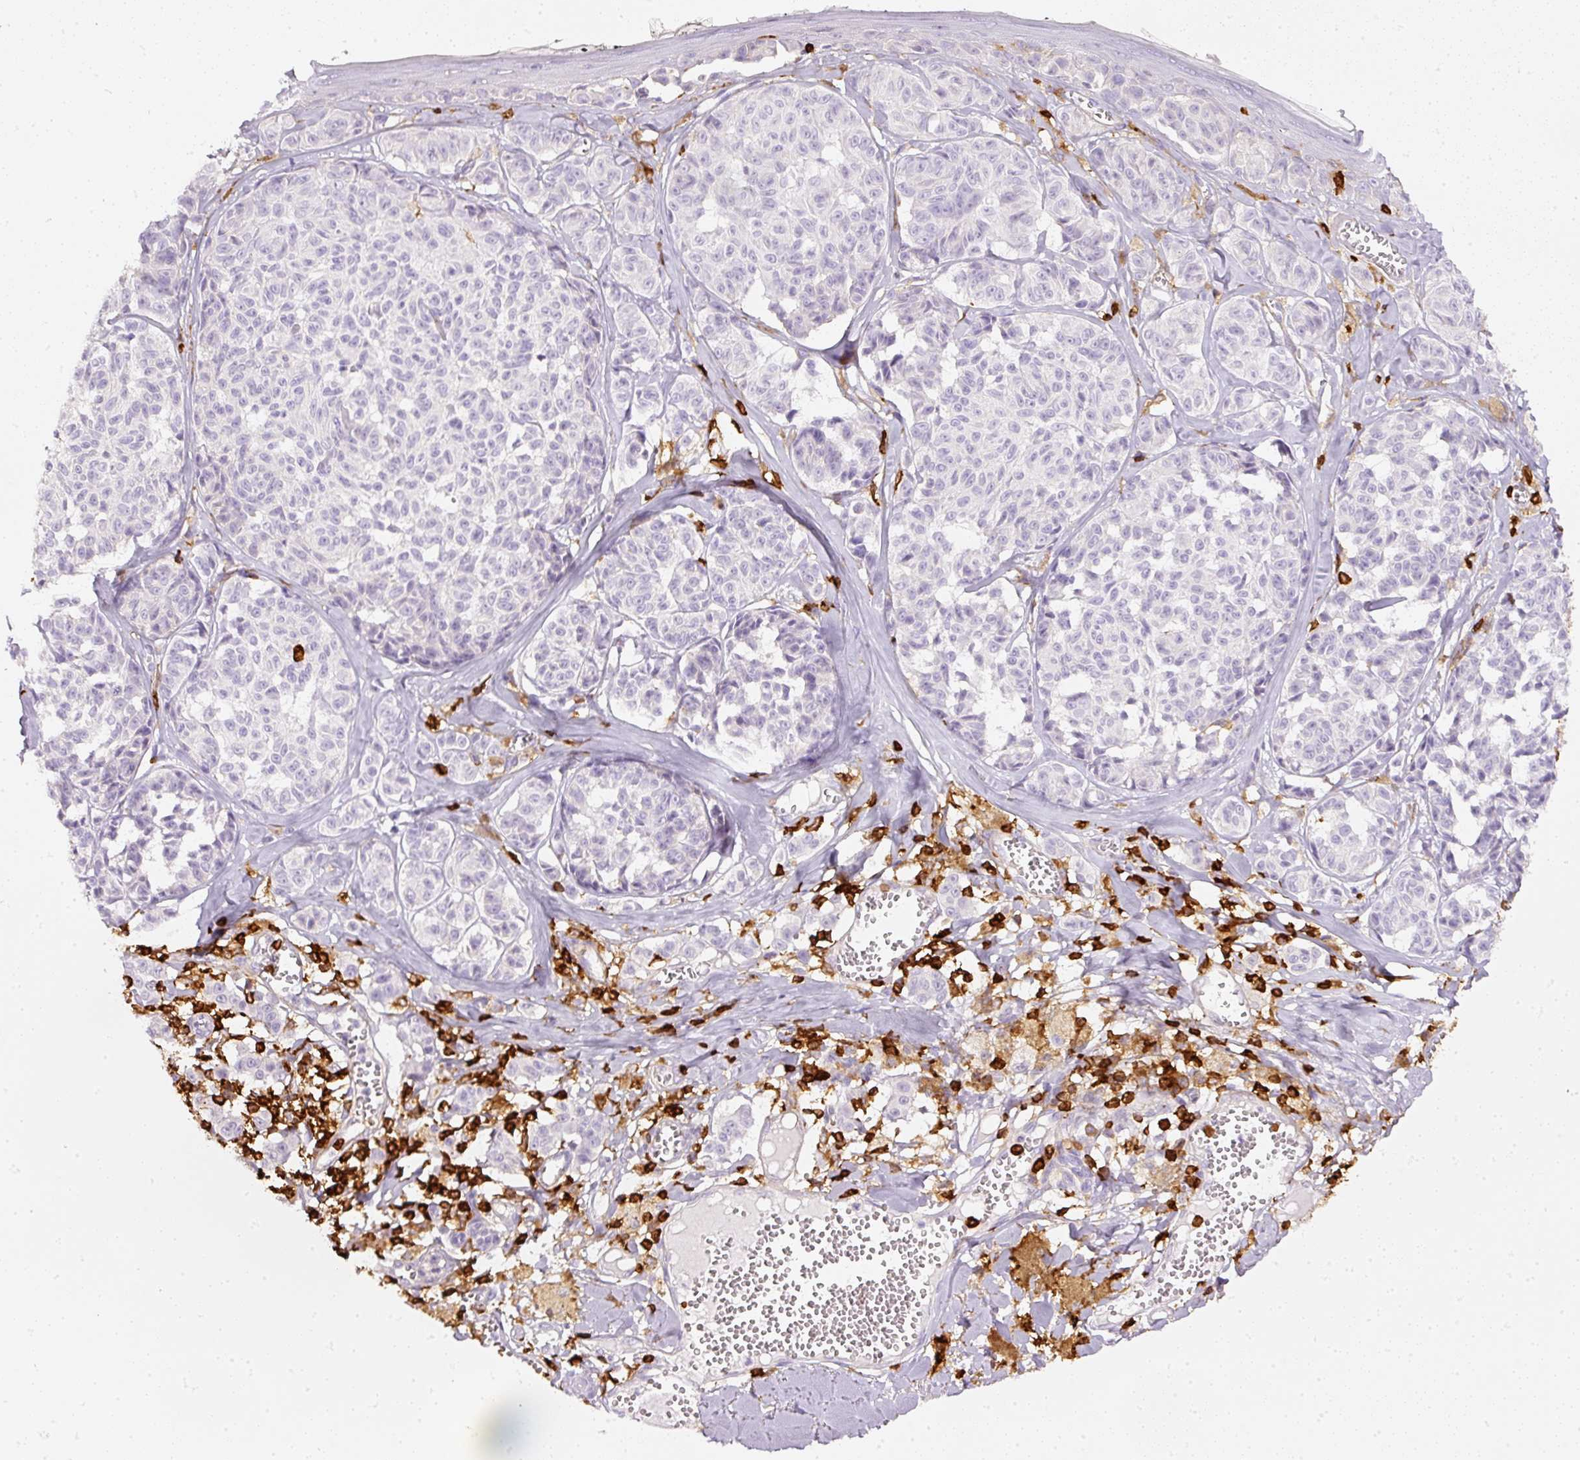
{"staining": {"intensity": "negative", "quantity": "none", "location": "none"}, "tissue": "melanoma", "cell_type": "Tumor cells", "image_type": "cancer", "snomed": [{"axis": "morphology", "description": "Malignant melanoma, NOS"}, {"axis": "topography", "description": "Skin"}], "caption": "Human malignant melanoma stained for a protein using immunohistochemistry shows no positivity in tumor cells.", "gene": "EVL", "patient": {"sex": "female", "age": 43}}